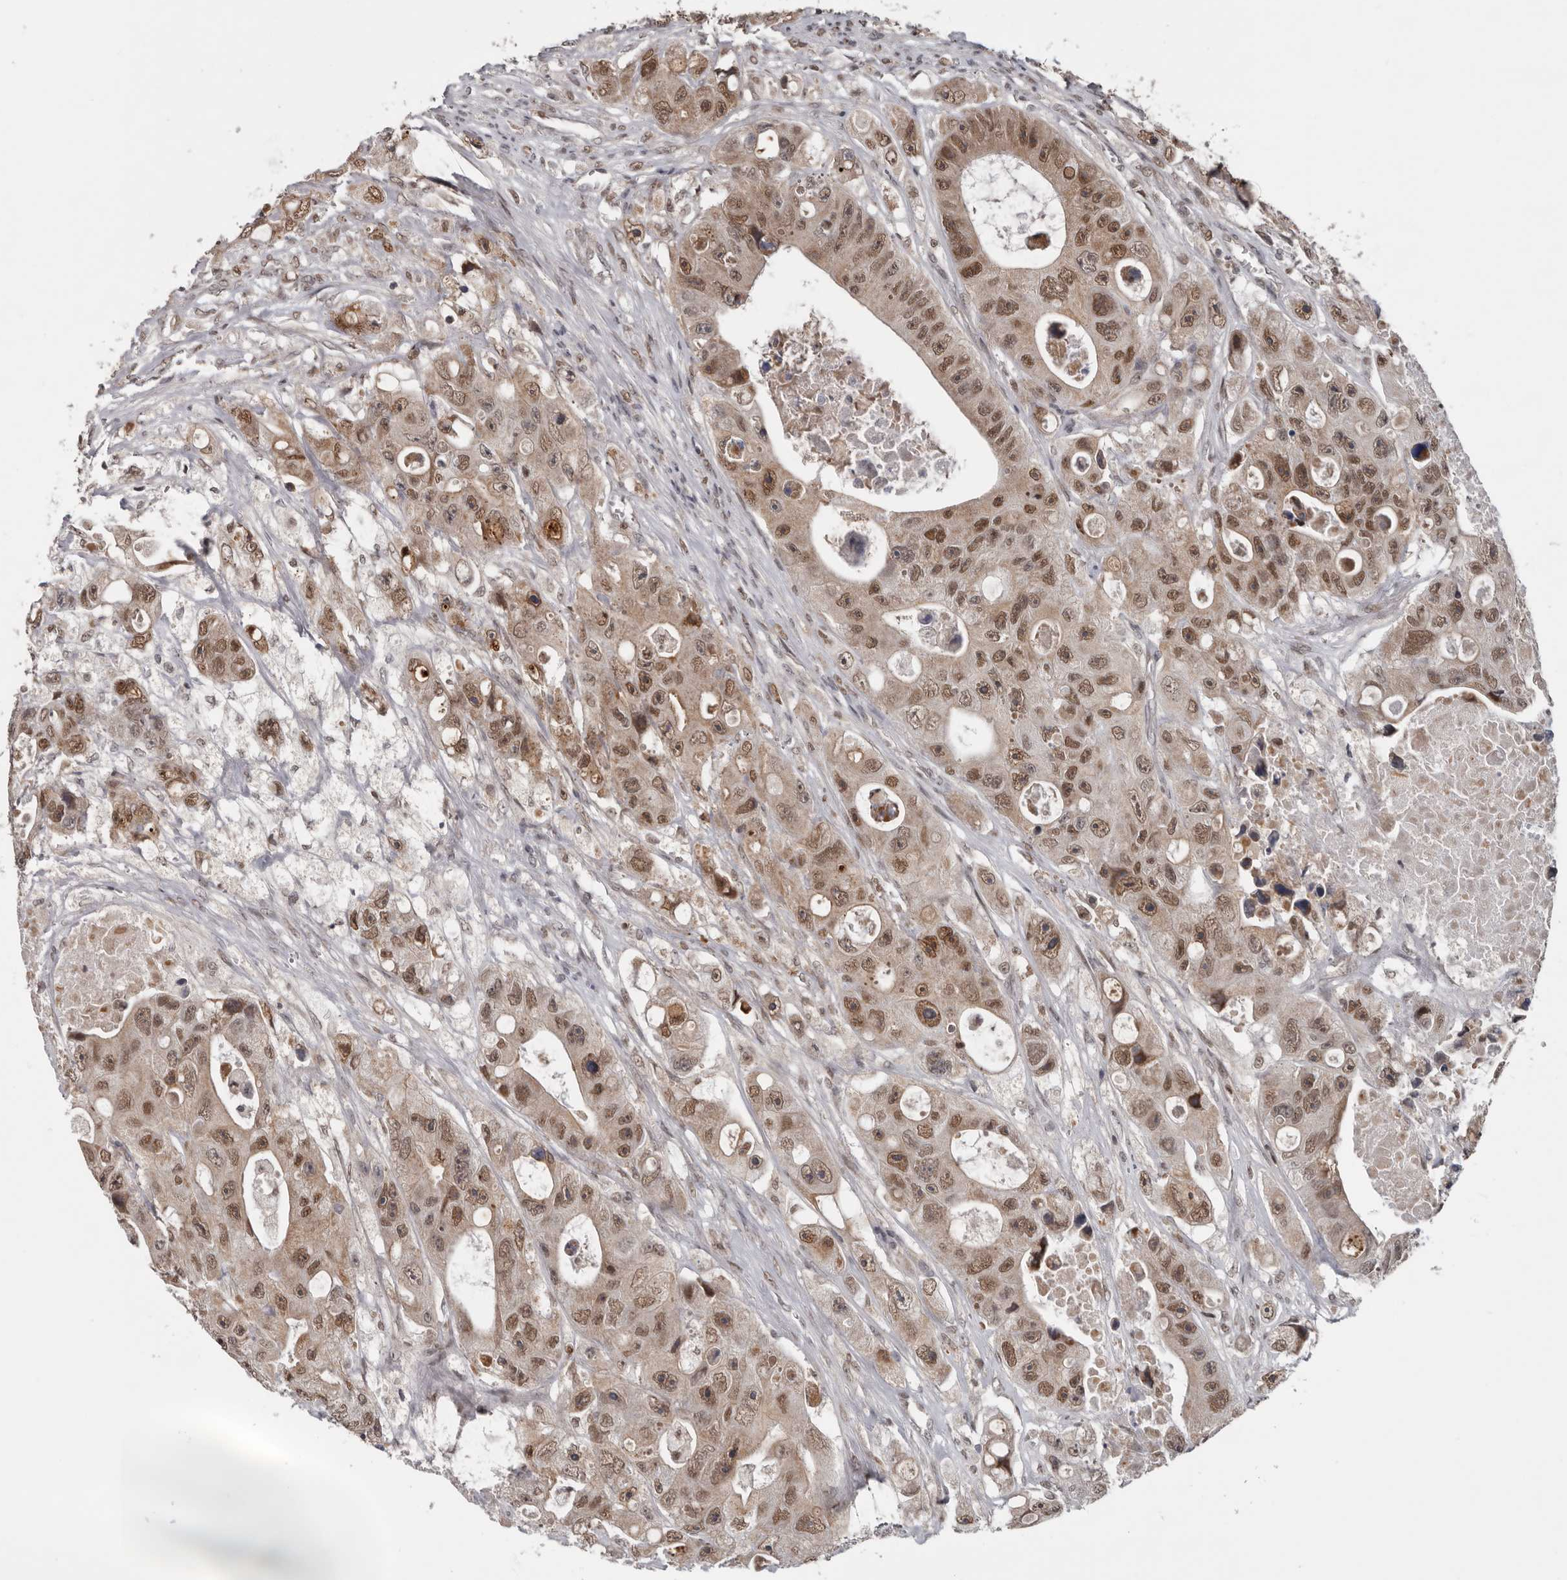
{"staining": {"intensity": "moderate", "quantity": ">75%", "location": "cytoplasmic/membranous,nuclear"}, "tissue": "colorectal cancer", "cell_type": "Tumor cells", "image_type": "cancer", "snomed": [{"axis": "morphology", "description": "Adenocarcinoma, NOS"}, {"axis": "topography", "description": "Colon"}], "caption": "There is medium levels of moderate cytoplasmic/membranous and nuclear staining in tumor cells of colorectal adenocarcinoma, as demonstrated by immunohistochemical staining (brown color).", "gene": "MOGAT2", "patient": {"sex": "female", "age": 46}}